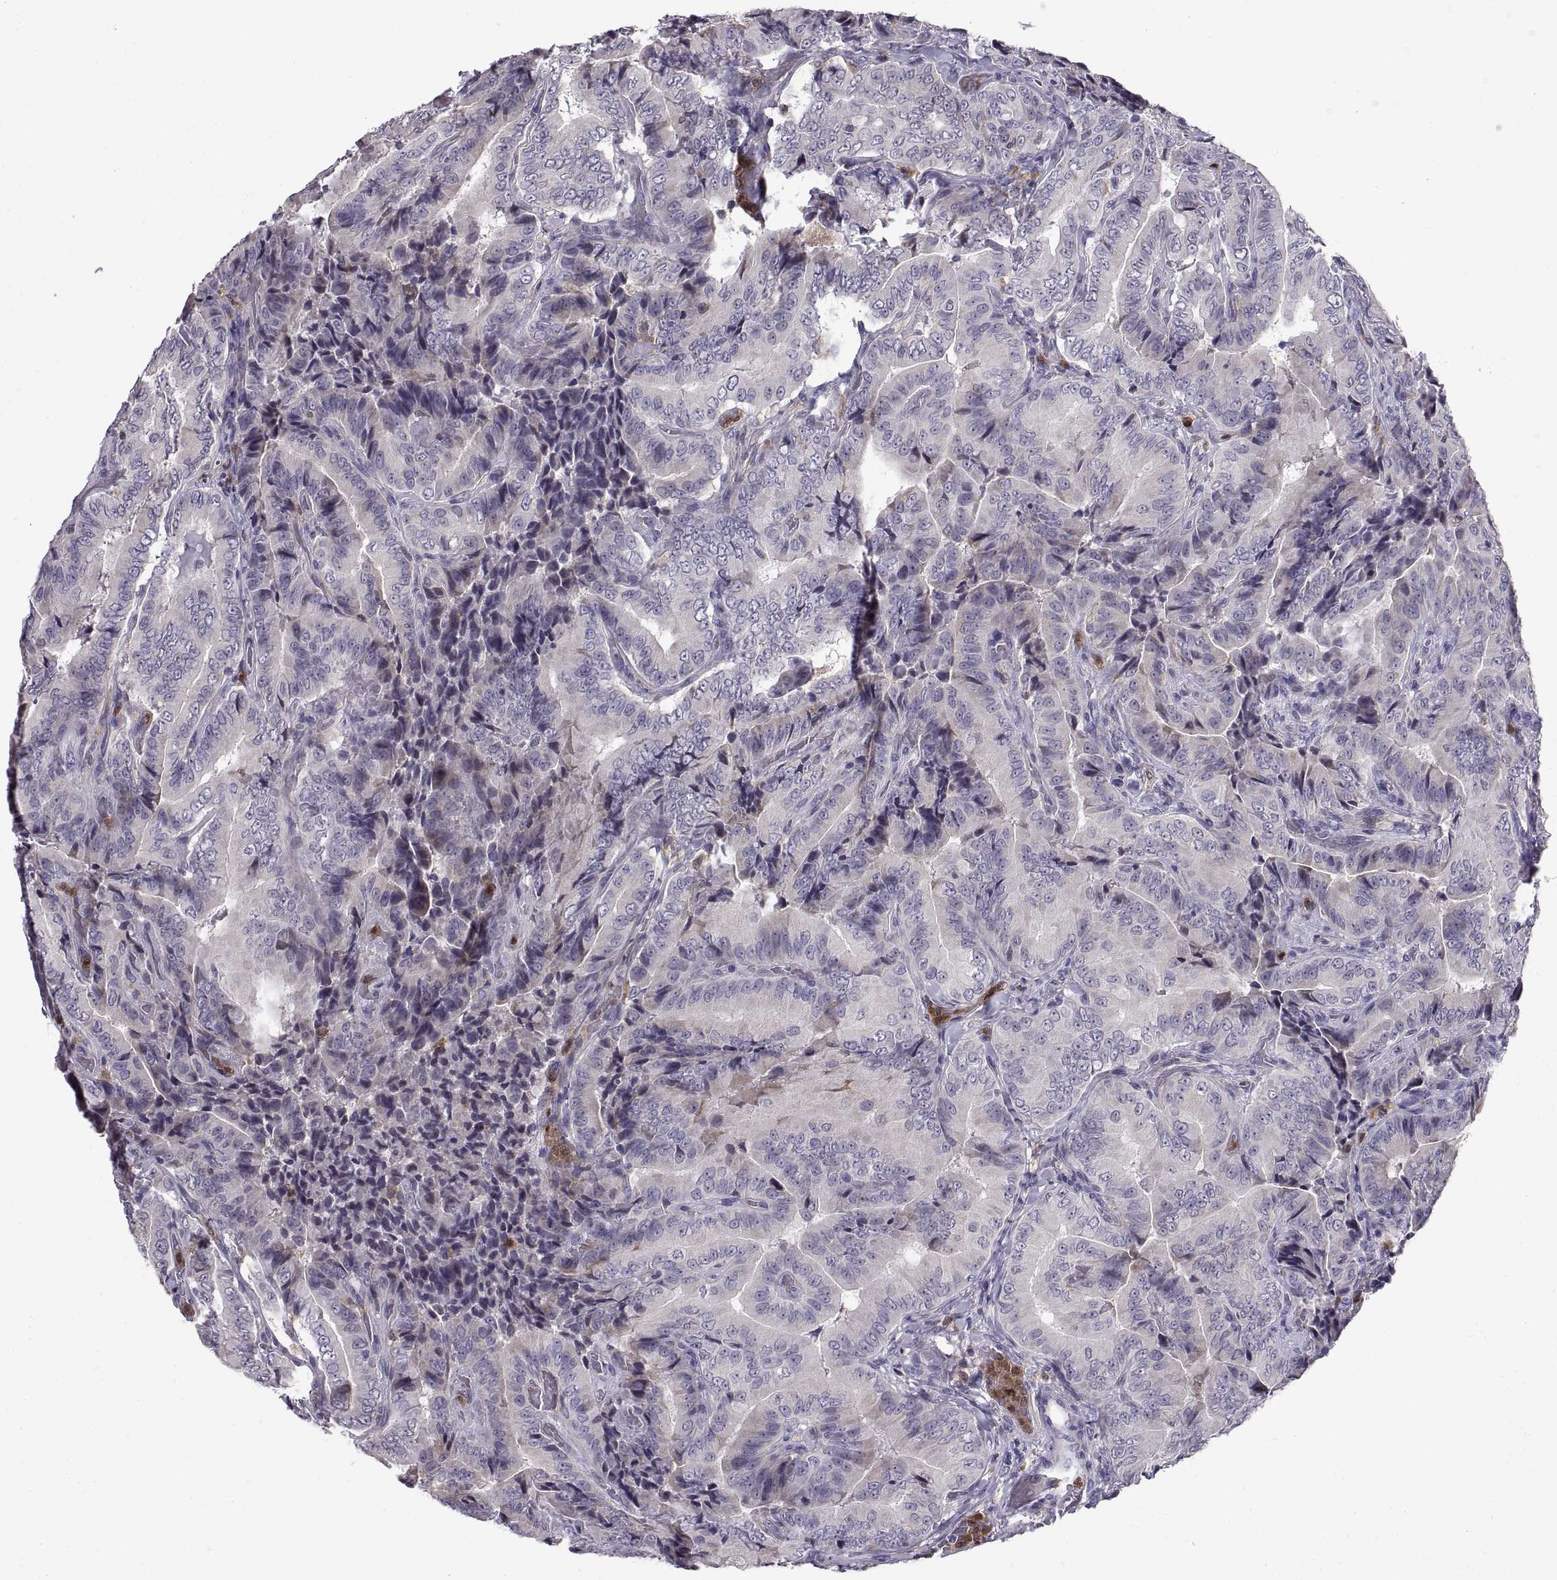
{"staining": {"intensity": "negative", "quantity": "none", "location": "none"}, "tissue": "thyroid cancer", "cell_type": "Tumor cells", "image_type": "cancer", "snomed": [{"axis": "morphology", "description": "Papillary adenocarcinoma, NOS"}, {"axis": "topography", "description": "Thyroid gland"}], "caption": "There is no significant expression in tumor cells of thyroid cancer.", "gene": "DOK3", "patient": {"sex": "male", "age": 61}}